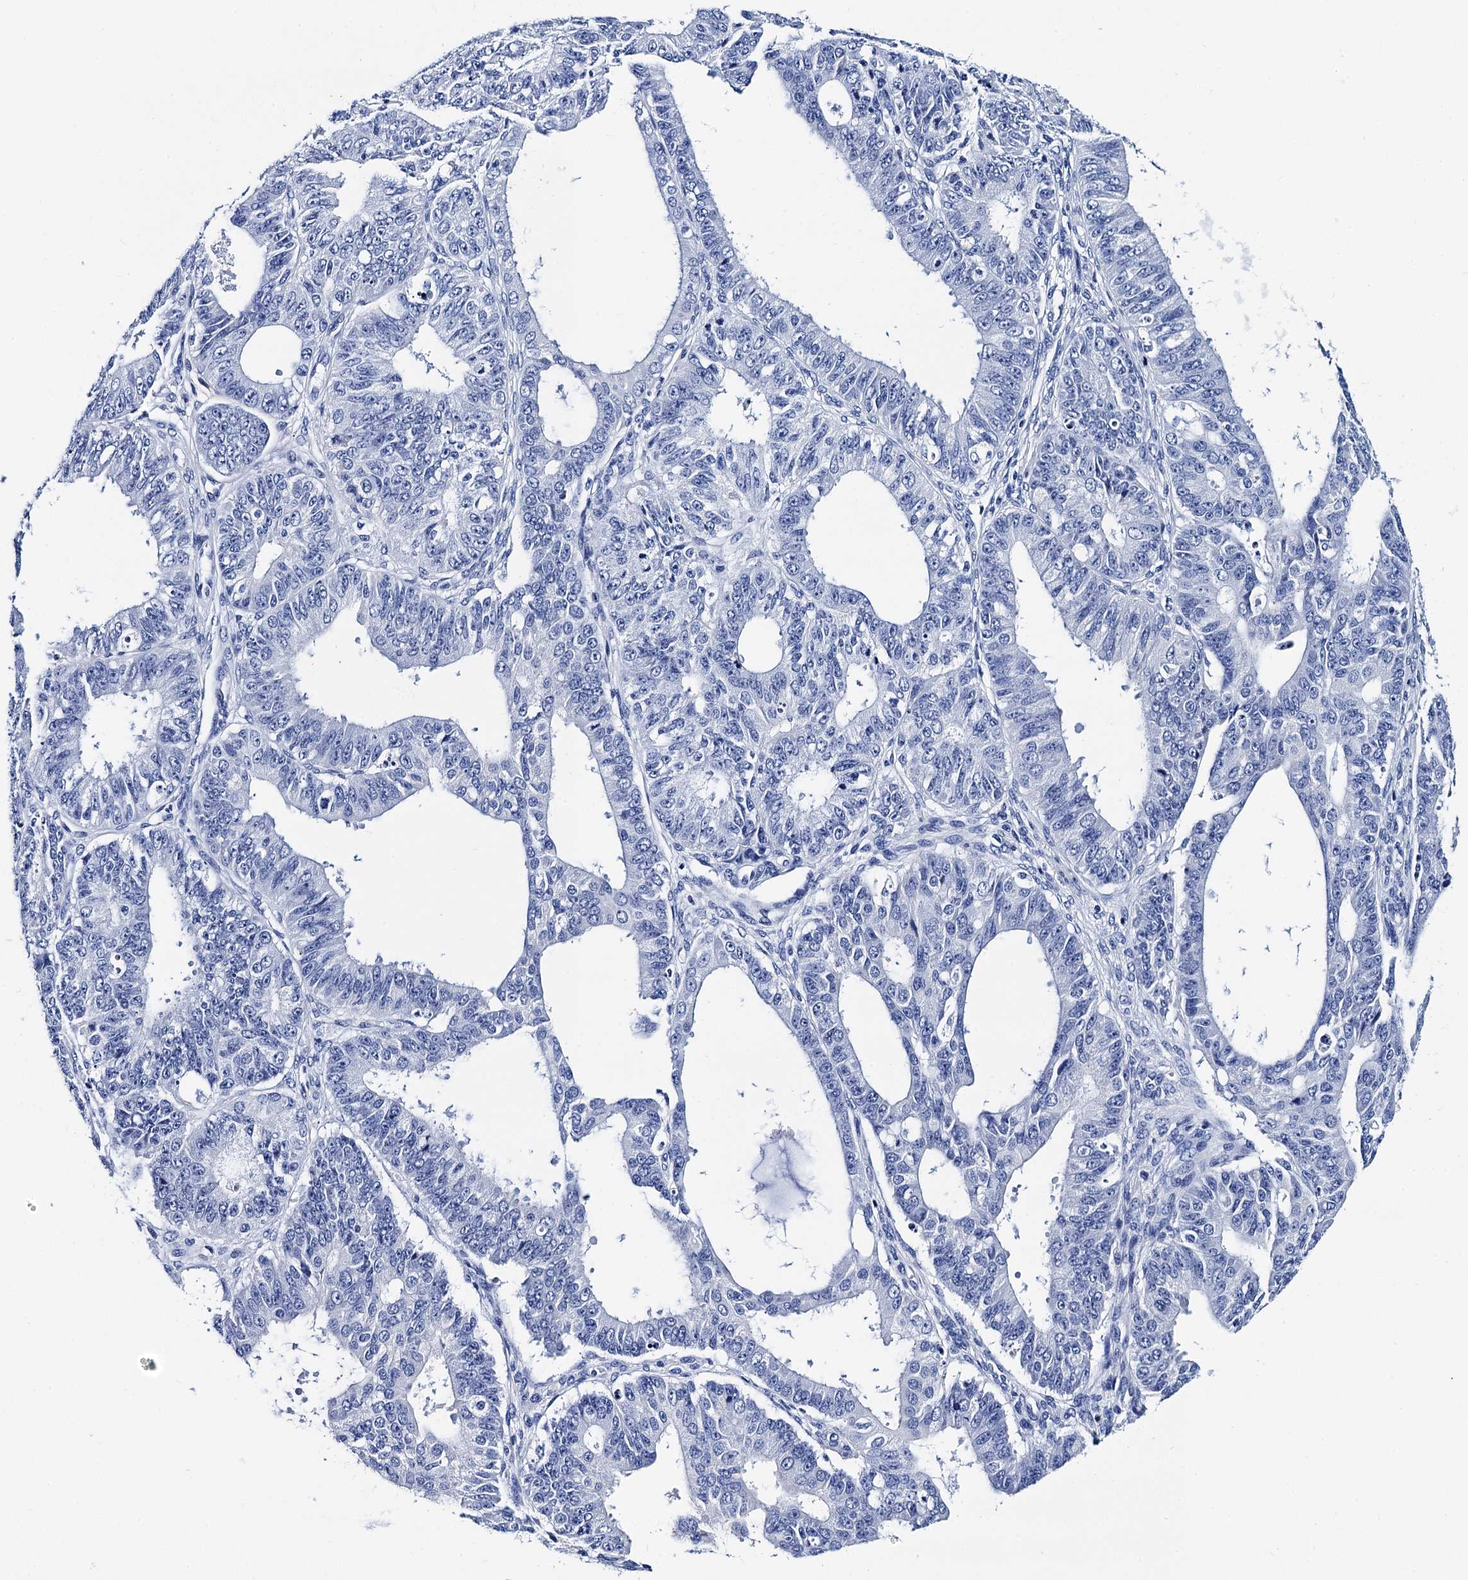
{"staining": {"intensity": "negative", "quantity": "none", "location": "none"}, "tissue": "ovarian cancer", "cell_type": "Tumor cells", "image_type": "cancer", "snomed": [{"axis": "morphology", "description": "Carcinoma, endometroid"}, {"axis": "topography", "description": "Appendix"}, {"axis": "topography", "description": "Ovary"}], "caption": "Immunohistochemistry of human ovarian cancer (endometroid carcinoma) displays no expression in tumor cells.", "gene": "MYBPC3", "patient": {"sex": "female", "age": 42}}